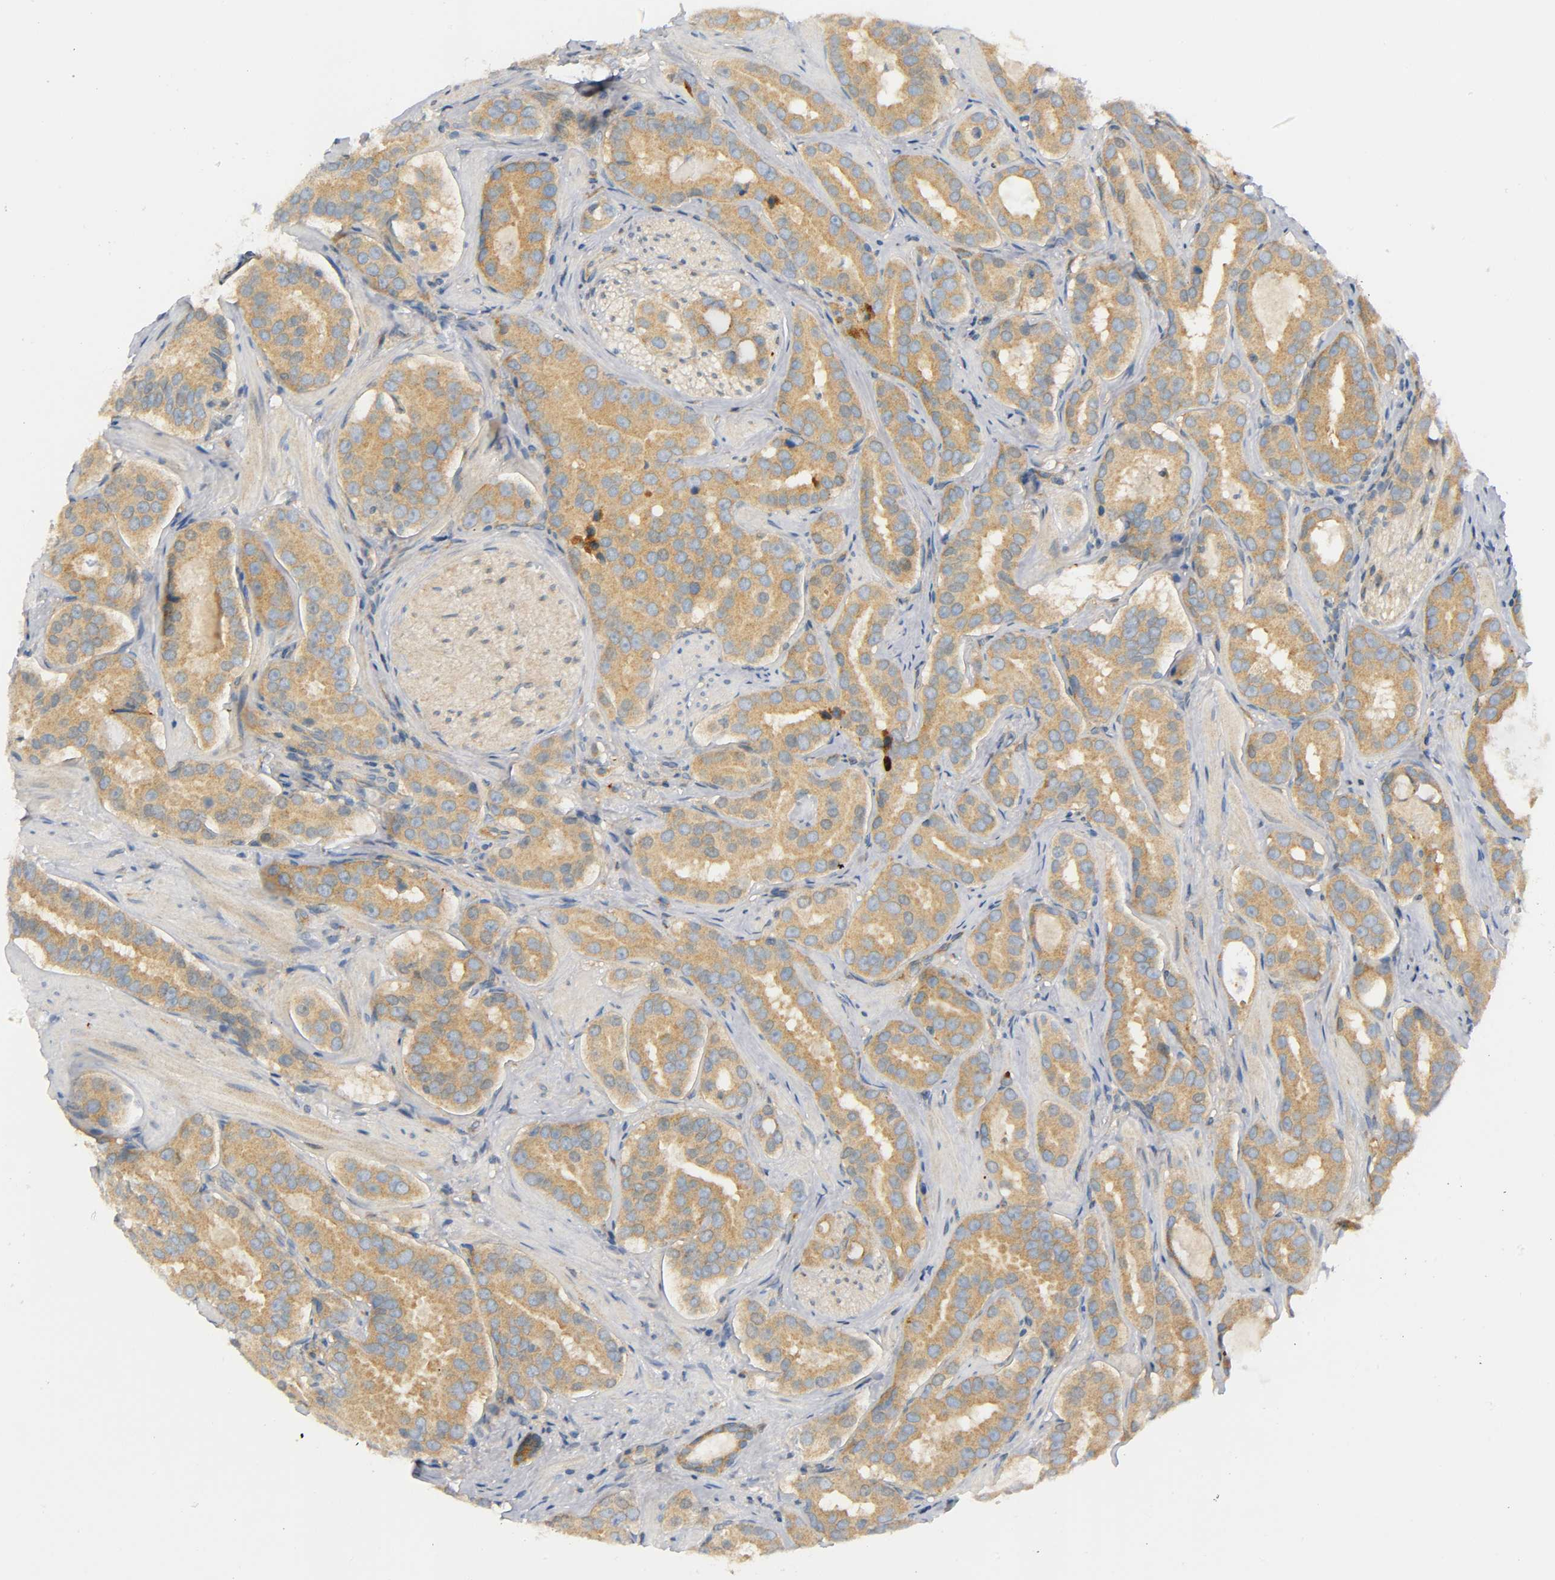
{"staining": {"intensity": "moderate", "quantity": ">75%", "location": "cytoplasmic/membranous"}, "tissue": "prostate cancer", "cell_type": "Tumor cells", "image_type": "cancer", "snomed": [{"axis": "morphology", "description": "Adenocarcinoma, Low grade"}, {"axis": "topography", "description": "Prostate"}], "caption": "Prostate cancer stained for a protein demonstrates moderate cytoplasmic/membranous positivity in tumor cells. The staining is performed using DAB brown chromogen to label protein expression. The nuclei are counter-stained blue using hematoxylin.", "gene": "HDAC6", "patient": {"sex": "male", "age": 59}}